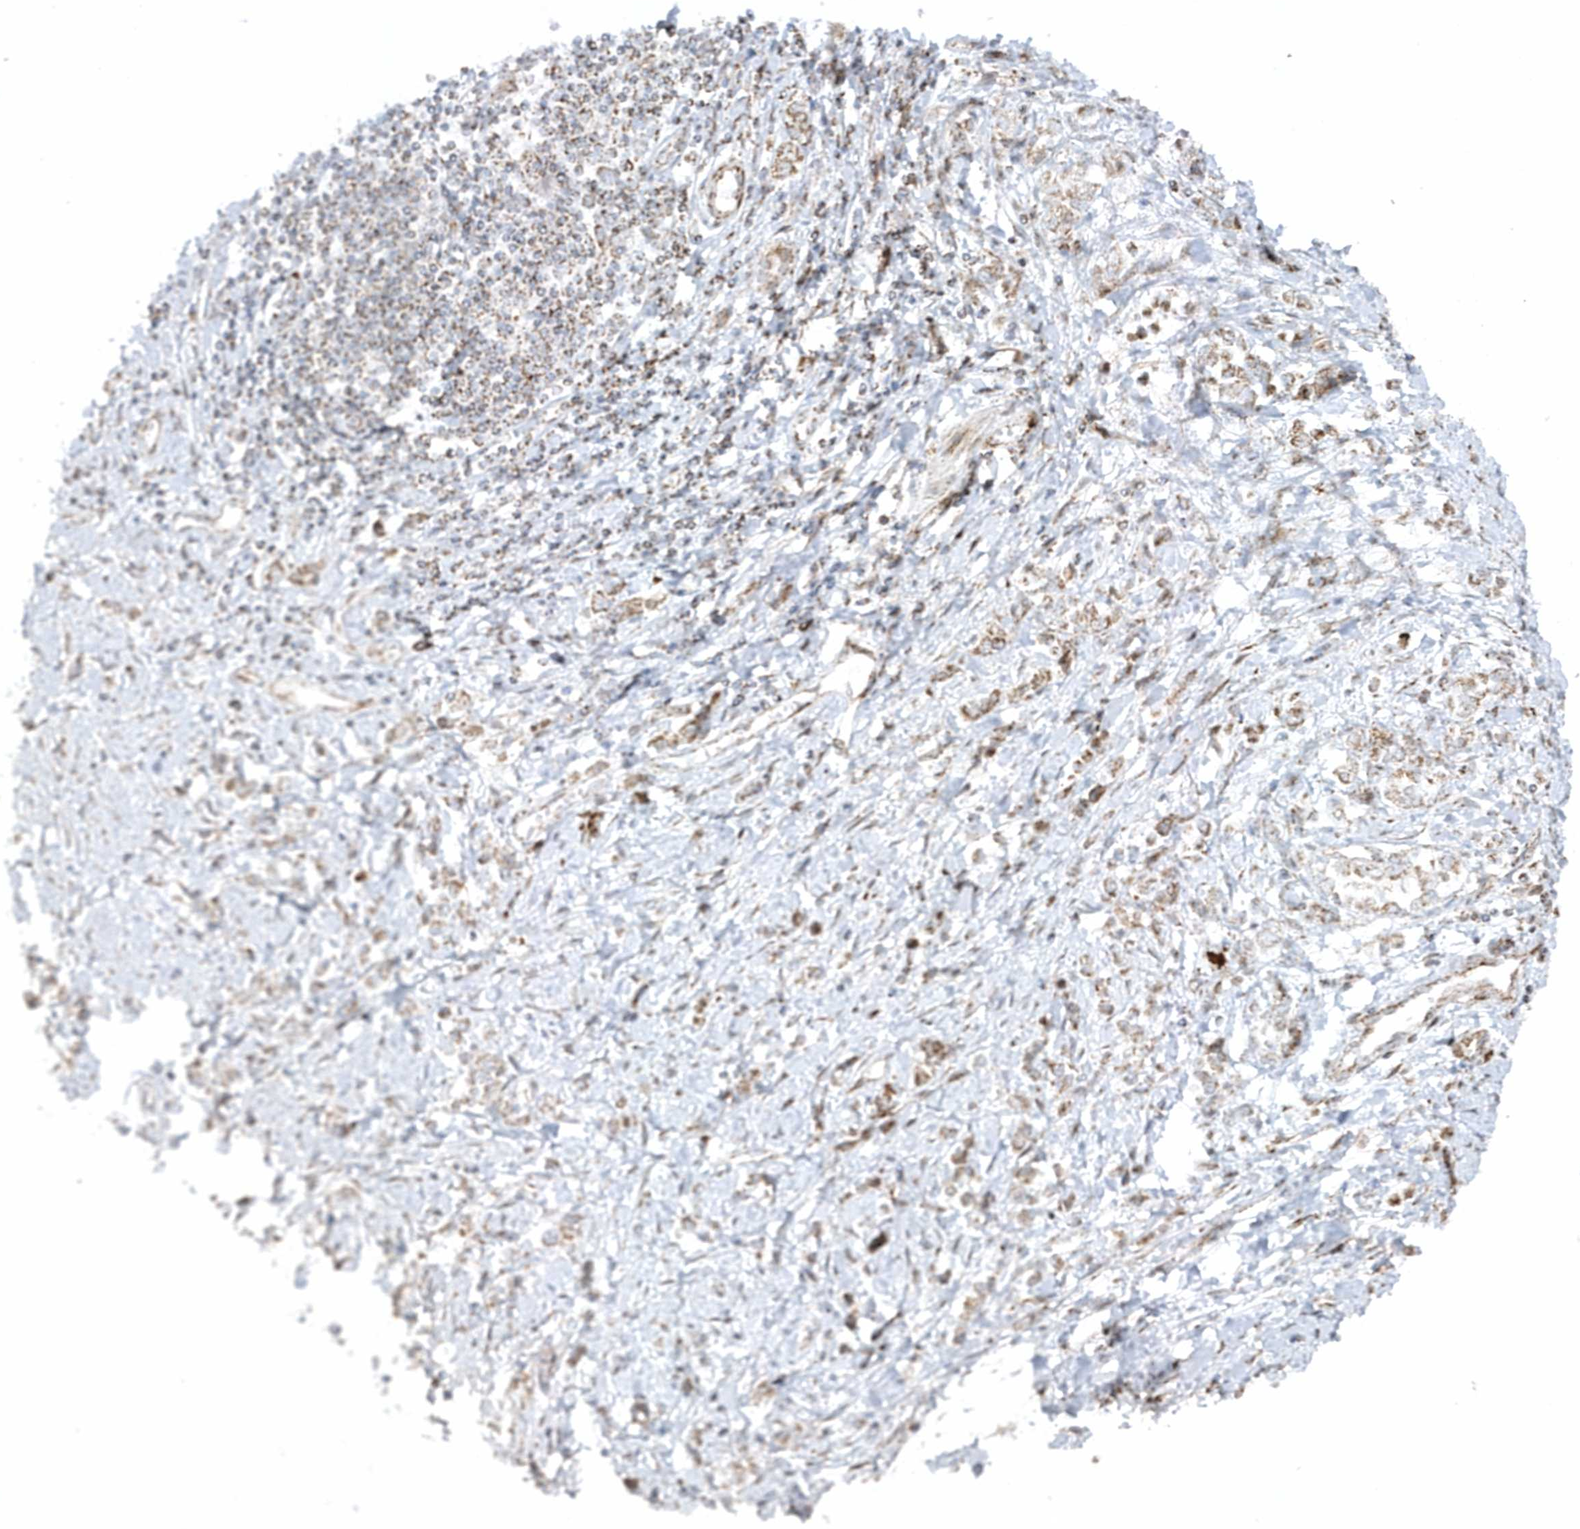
{"staining": {"intensity": "strong", "quantity": ">75%", "location": "cytoplasmic/membranous"}, "tissue": "stomach cancer", "cell_type": "Tumor cells", "image_type": "cancer", "snomed": [{"axis": "morphology", "description": "Adenocarcinoma, NOS"}, {"axis": "topography", "description": "Stomach"}], "caption": "Tumor cells reveal high levels of strong cytoplasmic/membranous positivity in about >75% of cells in stomach cancer.", "gene": "CRY2", "patient": {"sex": "female", "age": 76}}